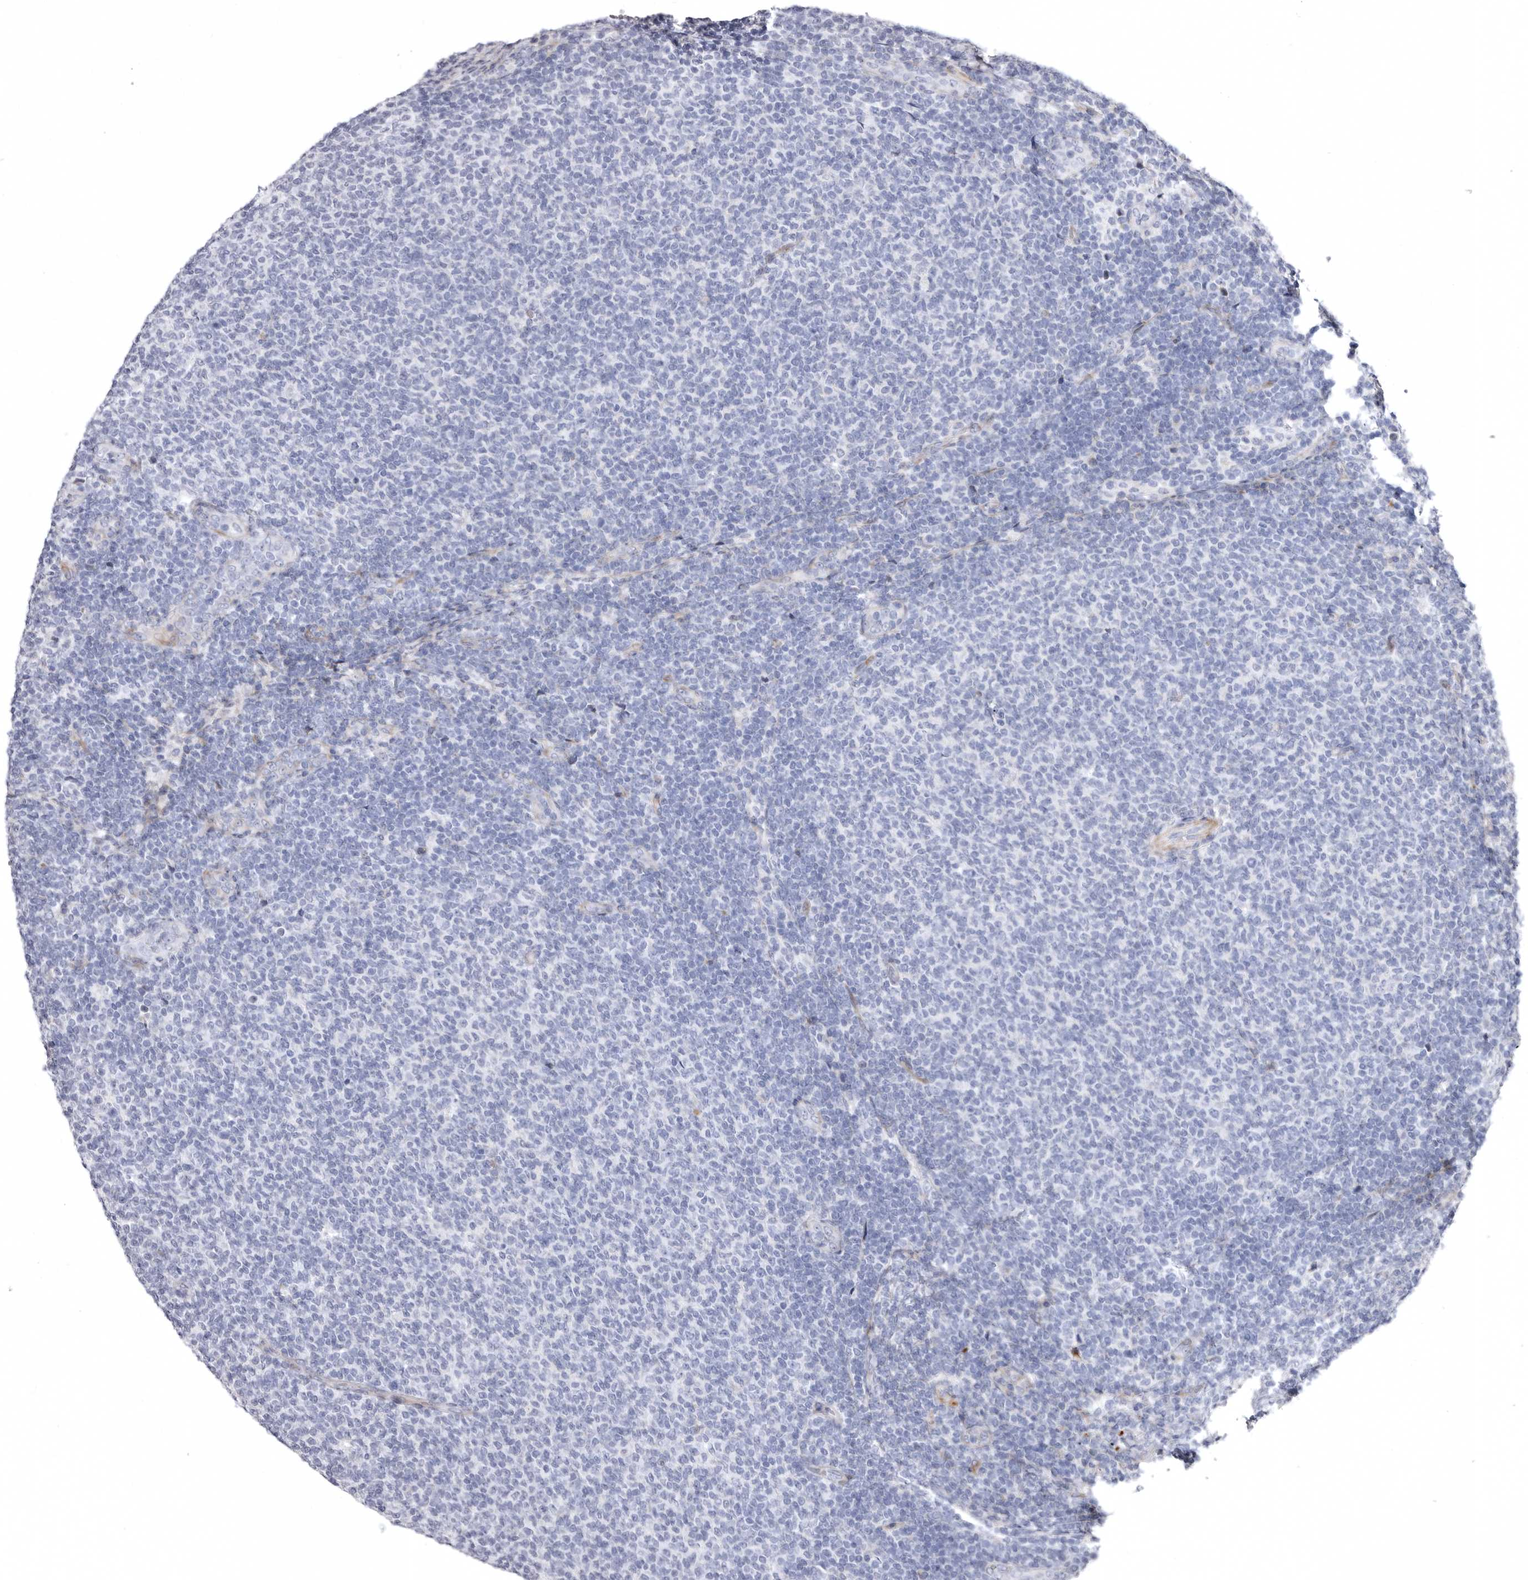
{"staining": {"intensity": "negative", "quantity": "none", "location": "none"}, "tissue": "lymphoma", "cell_type": "Tumor cells", "image_type": "cancer", "snomed": [{"axis": "morphology", "description": "Malignant lymphoma, non-Hodgkin's type, Low grade"}, {"axis": "topography", "description": "Lymph node"}], "caption": "The immunohistochemistry (IHC) histopathology image has no significant expression in tumor cells of lymphoma tissue. (DAB (3,3'-diaminobenzidine) IHC, high magnification).", "gene": "AIDA", "patient": {"sex": "male", "age": 66}}